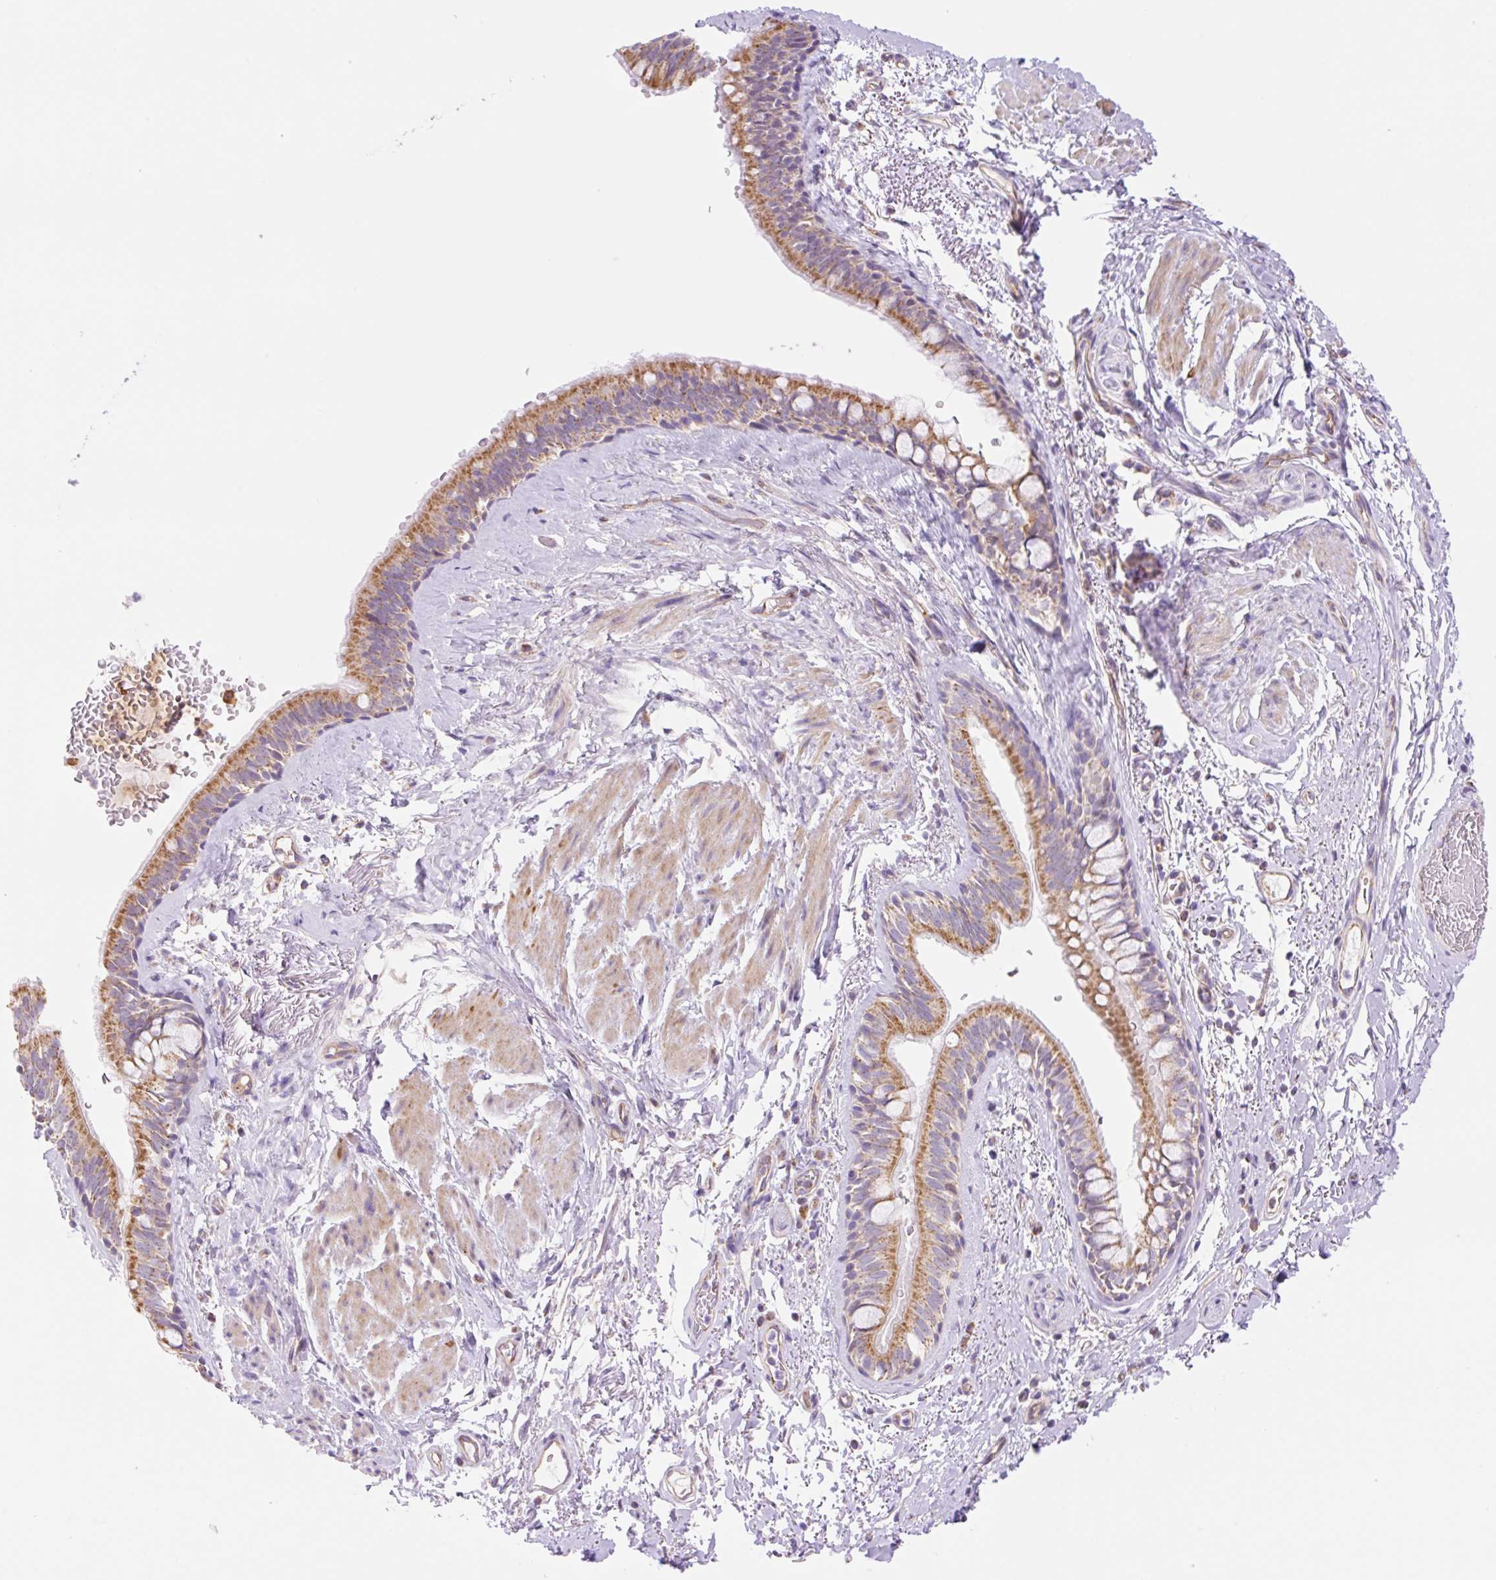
{"staining": {"intensity": "moderate", "quantity": ">75%", "location": "cytoplasmic/membranous"}, "tissue": "bronchus", "cell_type": "Respiratory epithelial cells", "image_type": "normal", "snomed": [{"axis": "morphology", "description": "Normal tissue, NOS"}, {"axis": "topography", "description": "Bronchus"}], "caption": "Immunohistochemical staining of benign bronchus reveals moderate cytoplasmic/membranous protein expression in about >75% of respiratory epithelial cells.", "gene": "ESAM", "patient": {"sex": "male", "age": 67}}